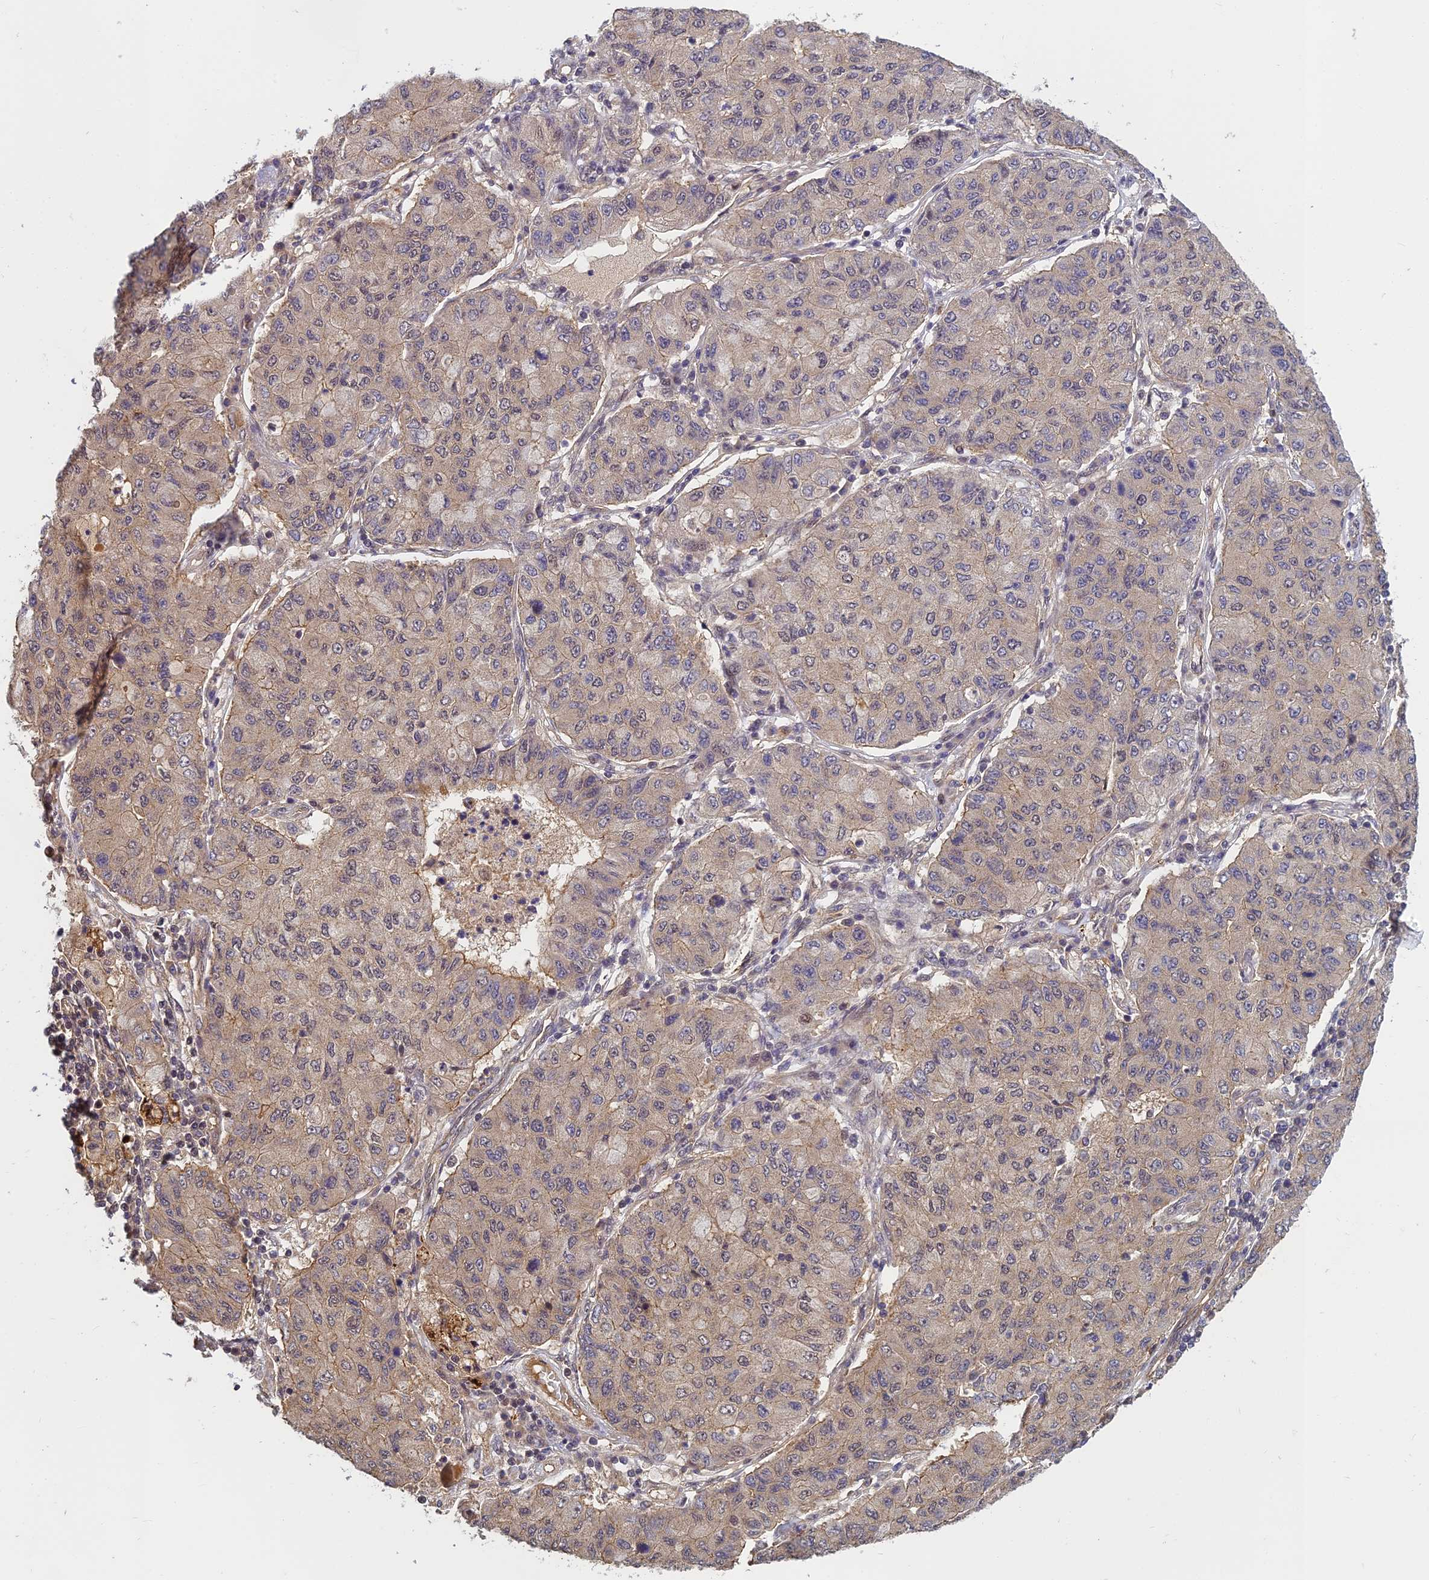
{"staining": {"intensity": "weak", "quantity": "<25%", "location": "cytoplasmic/membranous"}, "tissue": "lung cancer", "cell_type": "Tumor cells", "image_type": "cancer", "snomed": [{"axis": "morphology", "description": "Squamous cell carcinoma, NOS"}, {"axis": "topography", "description": "Lung"}], "caption": "IHC image of neoplastic tissue: lung squamous cell carcinoma stained with DAB (3,3'-diaminobenzidine) reveals no significant protein positivity in tumor cells.", "gene": "PIKFYVE", "patient": {"sex": "male", "age": 74}}